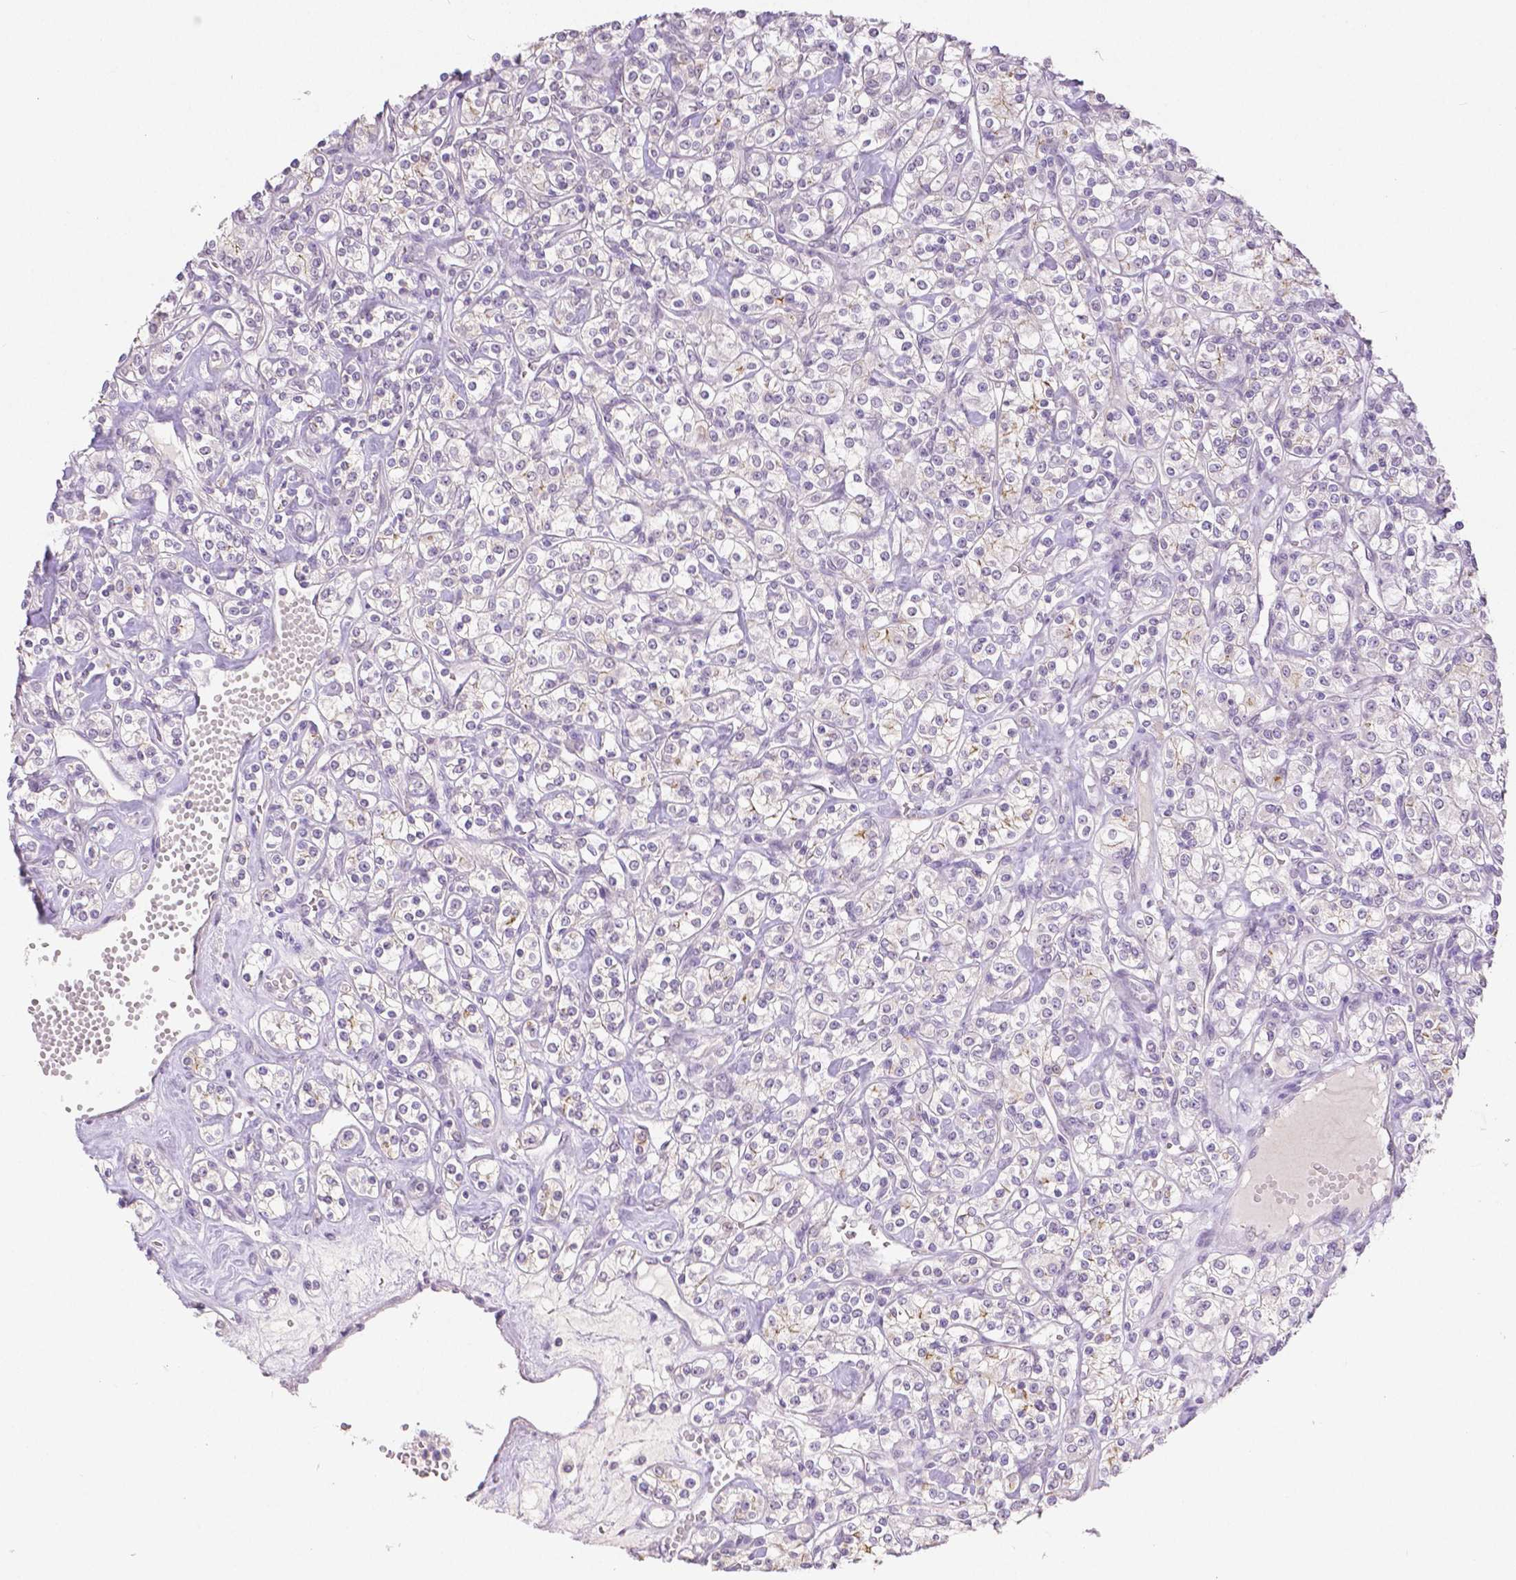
{"staining": {"intensity": "negative", "quantity": "none", "location": "none"}, "tissue": "renal cancer", "cell_type": "Tumor cells", "image_type": "cancer", "snomed": [{"axis": "morphology", "description": "Adenocarcinoma, NOS"}, {"axis": "topography", "description": "Kidney"}], "caption": "DAB (3,3'-diaminobenzidine) immunohistochemical staining of renal cancer (adenocarcinoma) reveals no significant positivity in tumor cells.", "gene": "OCLN", "patient": {"sex": "male", "age": 77}}